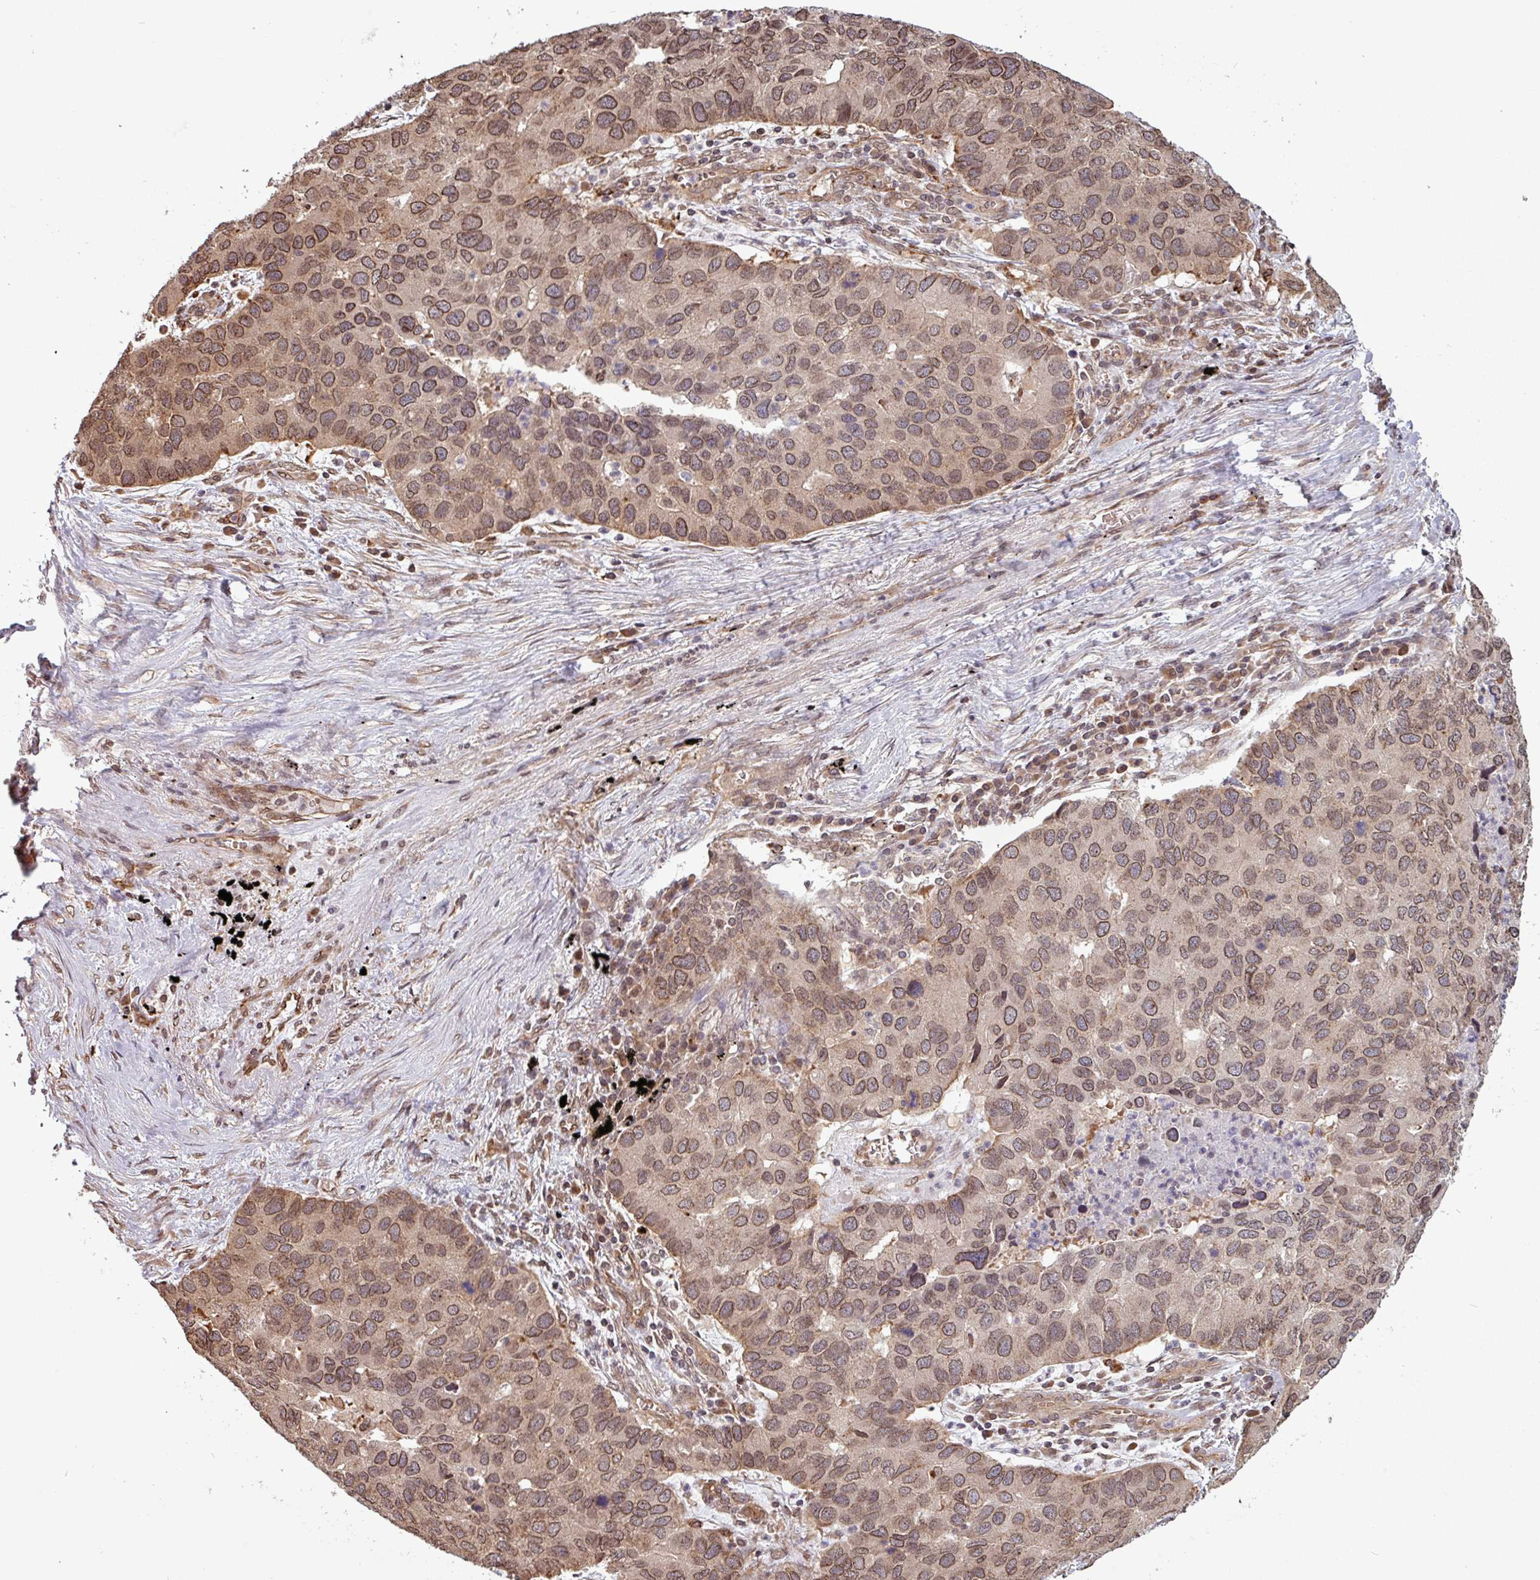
{"staining": {"intensity": "moderate", "quantity": ">75%", "location": "cytoplasmic/membranous,nuclear"}, "tissue": "lung cancer", "cell_type": "Tumor cells", "image_type": "cancer", "snomed": [{"axis": "morphology", "description": "Aneuploidy"}, {"axis": "morphology", "description": "Adenocarcinoma, NOS"}, {"axis": "topography", "description": "Lymph node"}, {"axis": "topography", "description": "Lung"}], "caption": "This image exhibits immunohistochemistry (IHC) staining of adenocarcinoma (lung), with medium moderate cytoplasmic/membranous and nuclear positivity in approximately >75% of tumor cells.", "gene": "RBM4B", "patient": {"sex": "female", "age": 74}}